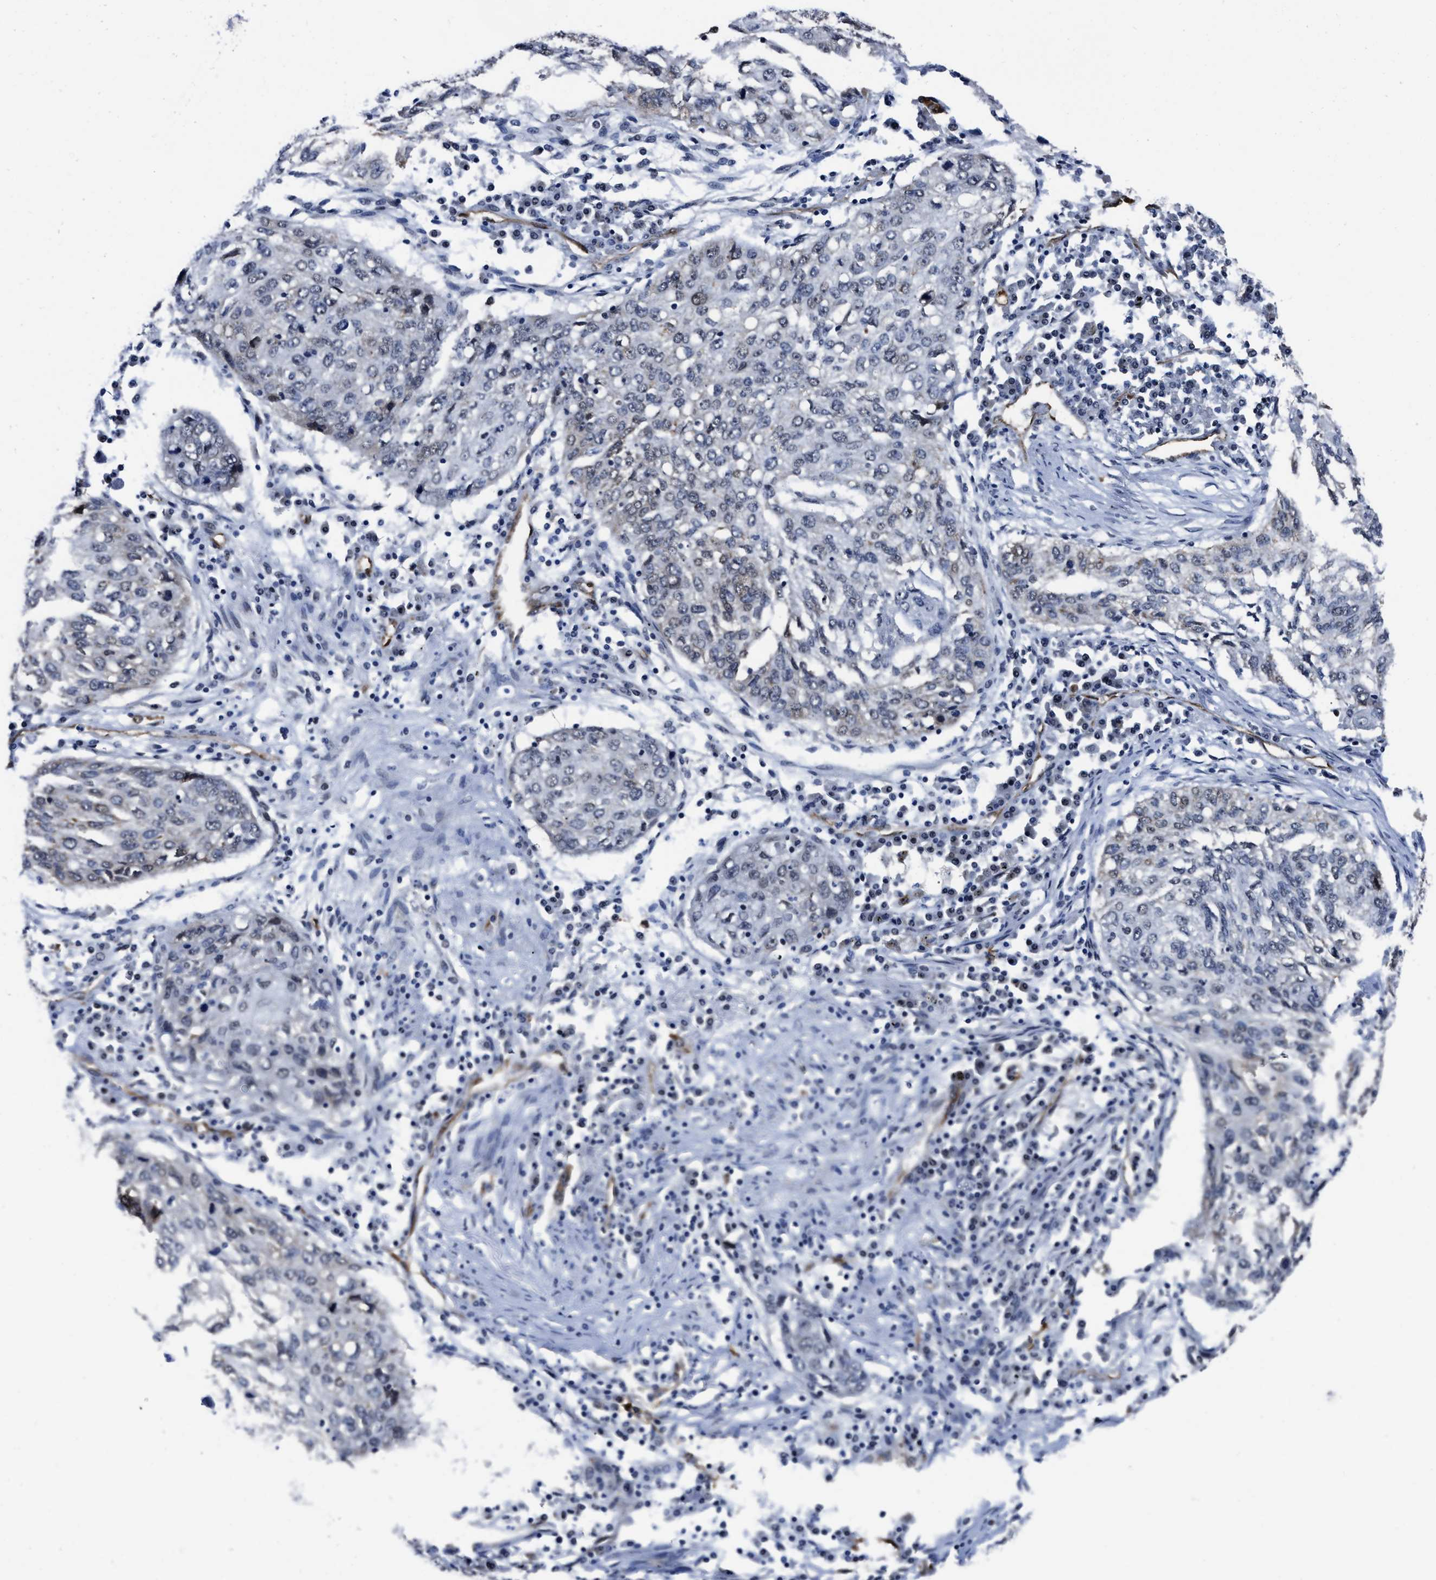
{"staining": {"intensity": "negative", "quantity": "none", "location": "none"}, "tissue": "lung cancer", "cell_type": "Tumor cells", "image_type": "cancer", "snomed": [{"axis": "morphology", "description": "Squamous cell carcinoma, NOS"}, {"axis": "topography", "description": "Lung"}], "caption": "Squamous cell carcinoma (lung) was stained to show a protein in brown. There is no significant positivity in tumor cells.", "gene": "MARCKSL1", "patient": {"sex": "female", "age": 63}}